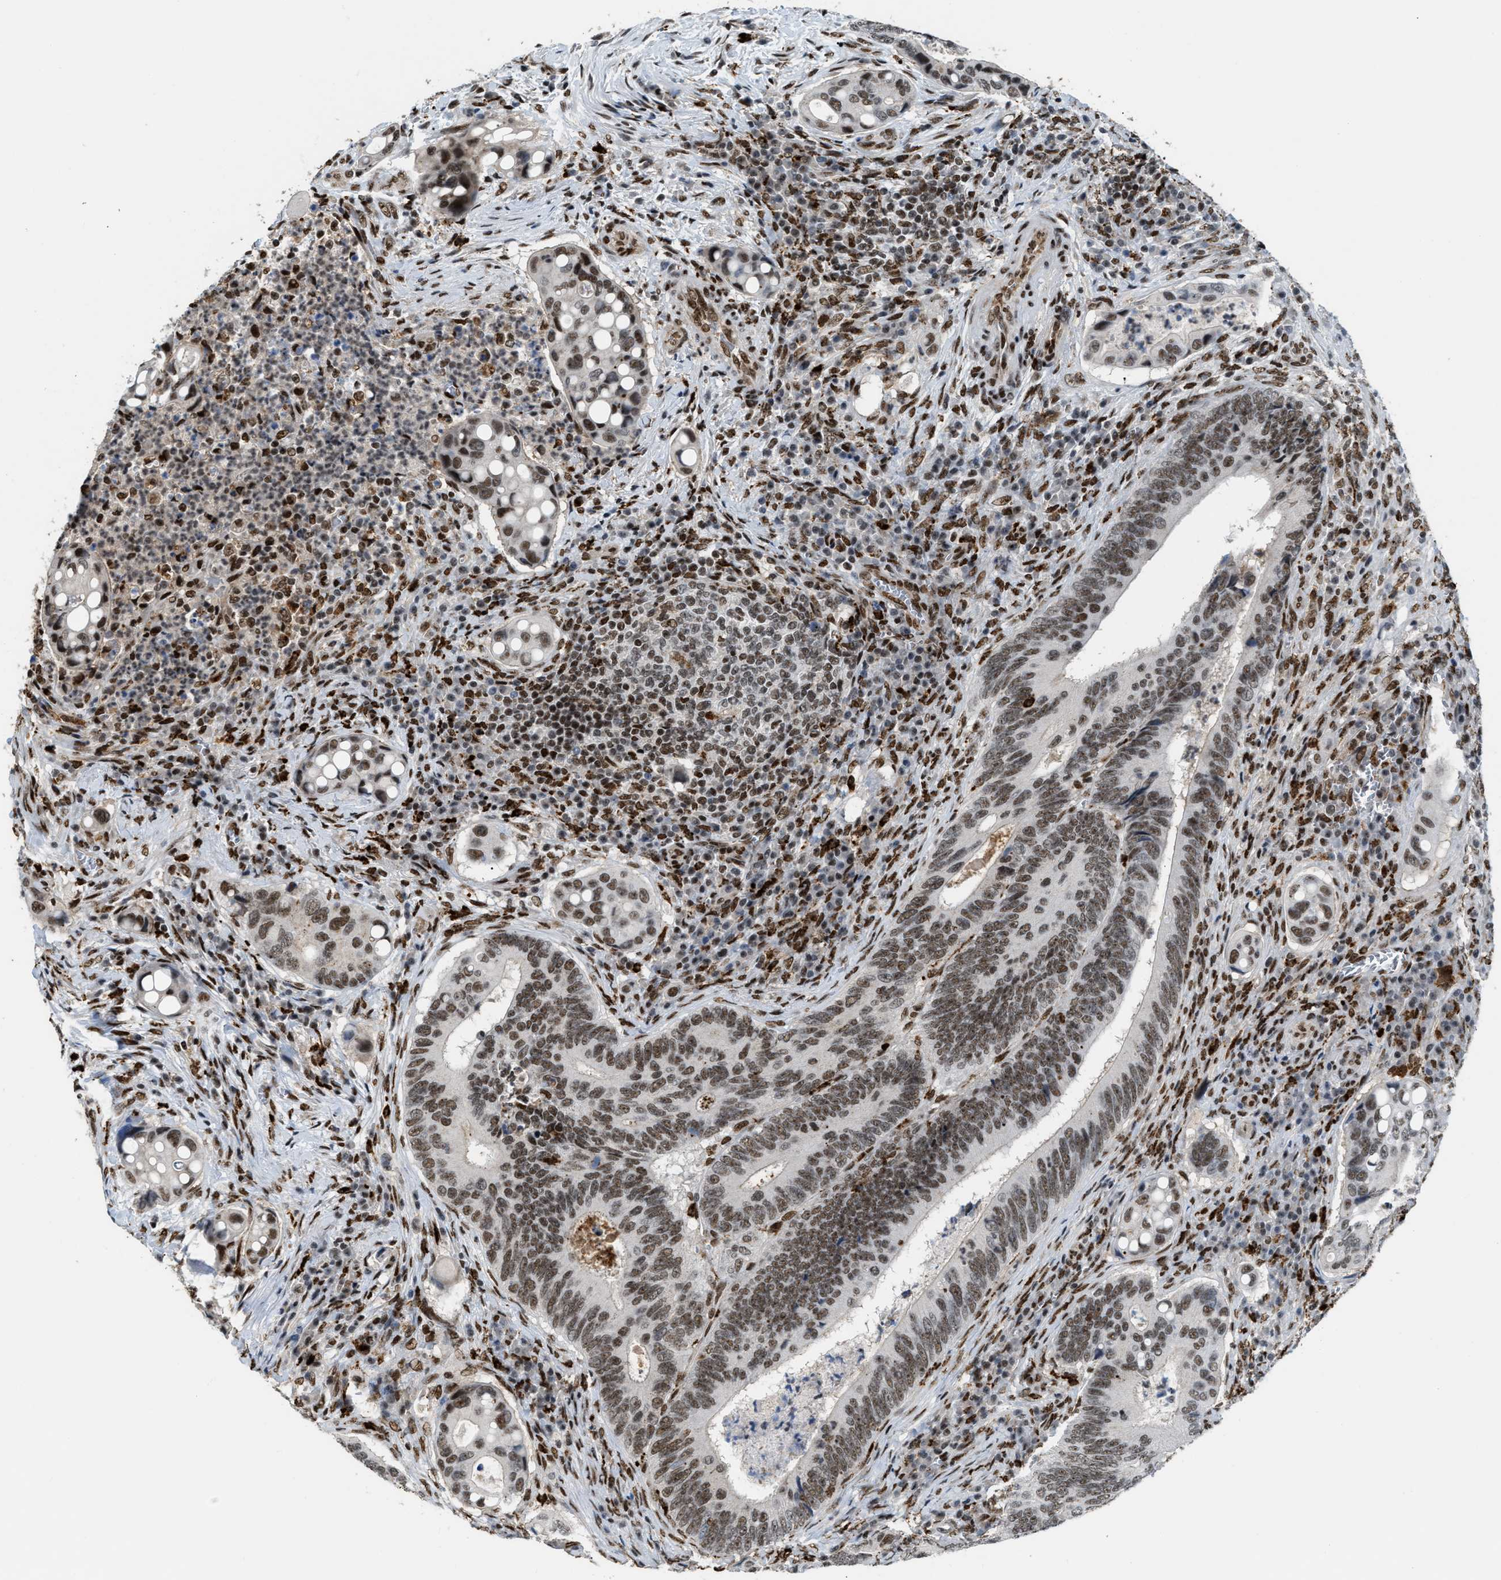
{"staining": {"intensity": "moderate", "quantity": ">75%", "location": "nuclear"}, "tissue": "colorectal cancer", "cell_type": "Tumor cells", "image_type": "cancer", "snomed": [{"axis": "morphology", "description": "Inflammation, NOS"}, {"axis": "morphology", "description": "Adenocarcinoma, NOS"}, {"axis": "topography", "description": "Colon"}], "caption": "Colorectal cancer (adenocarcinoma) stained with a protein marker exhibits moderate staining in tumor cells.", "gene": "NUMA1", "patient": {"sex": "male", "age": 72}}